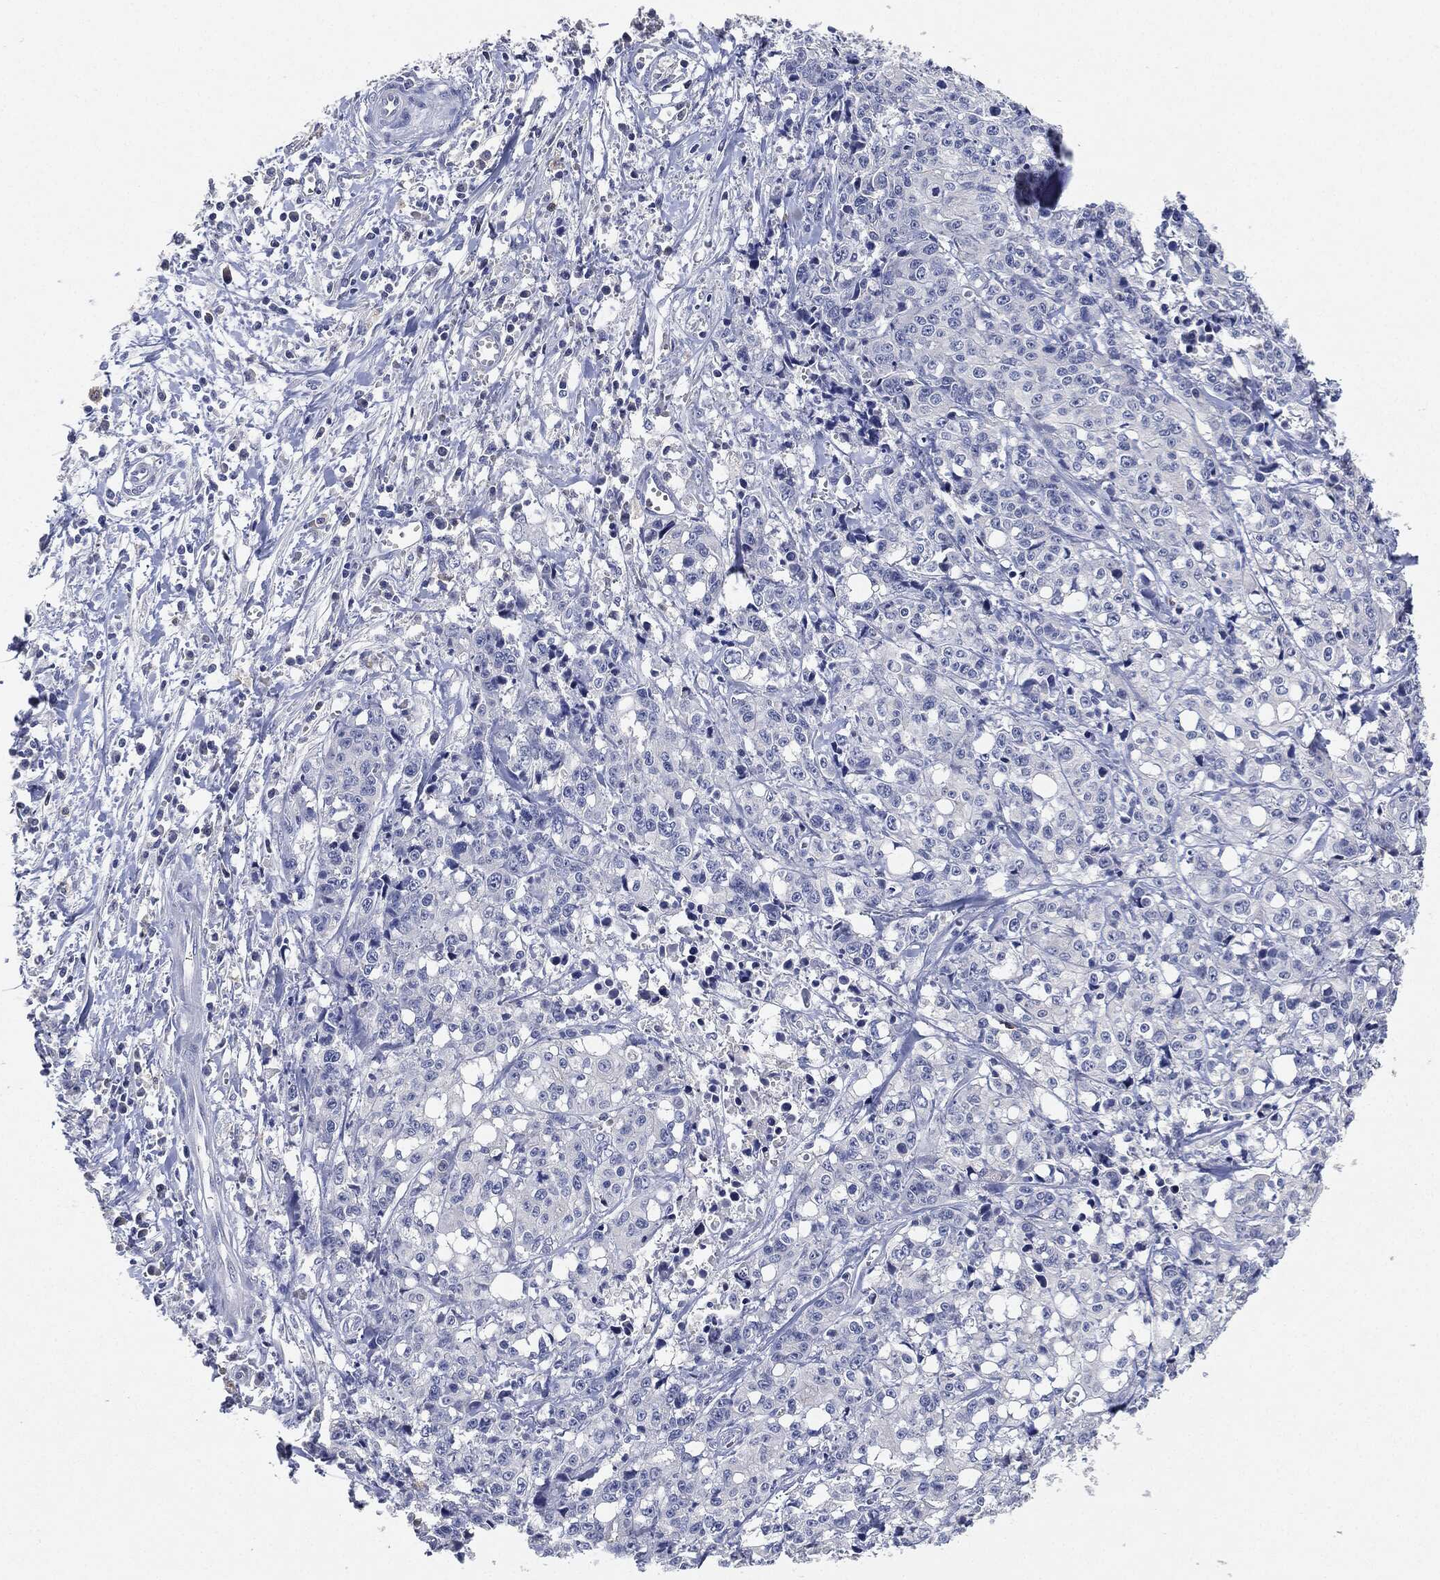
{"staining": {"intensity": "negative", "quantity": "none", "location": "none"}, "tissue": "pancreatic cancer", "cell_type": "Tumor cells", "image_type": "cancer", "snomed": [{"axis": "morphology", "description": "Adenocarcinoma, NOS"}, {"axis": "topography", "description": "Pancreas"}], "caption": "Tumor cells are negative for brown protein staining in pancreatic cancer.", "gene": "NTRK1", "patient": {"sex": "male", "age": 64}}